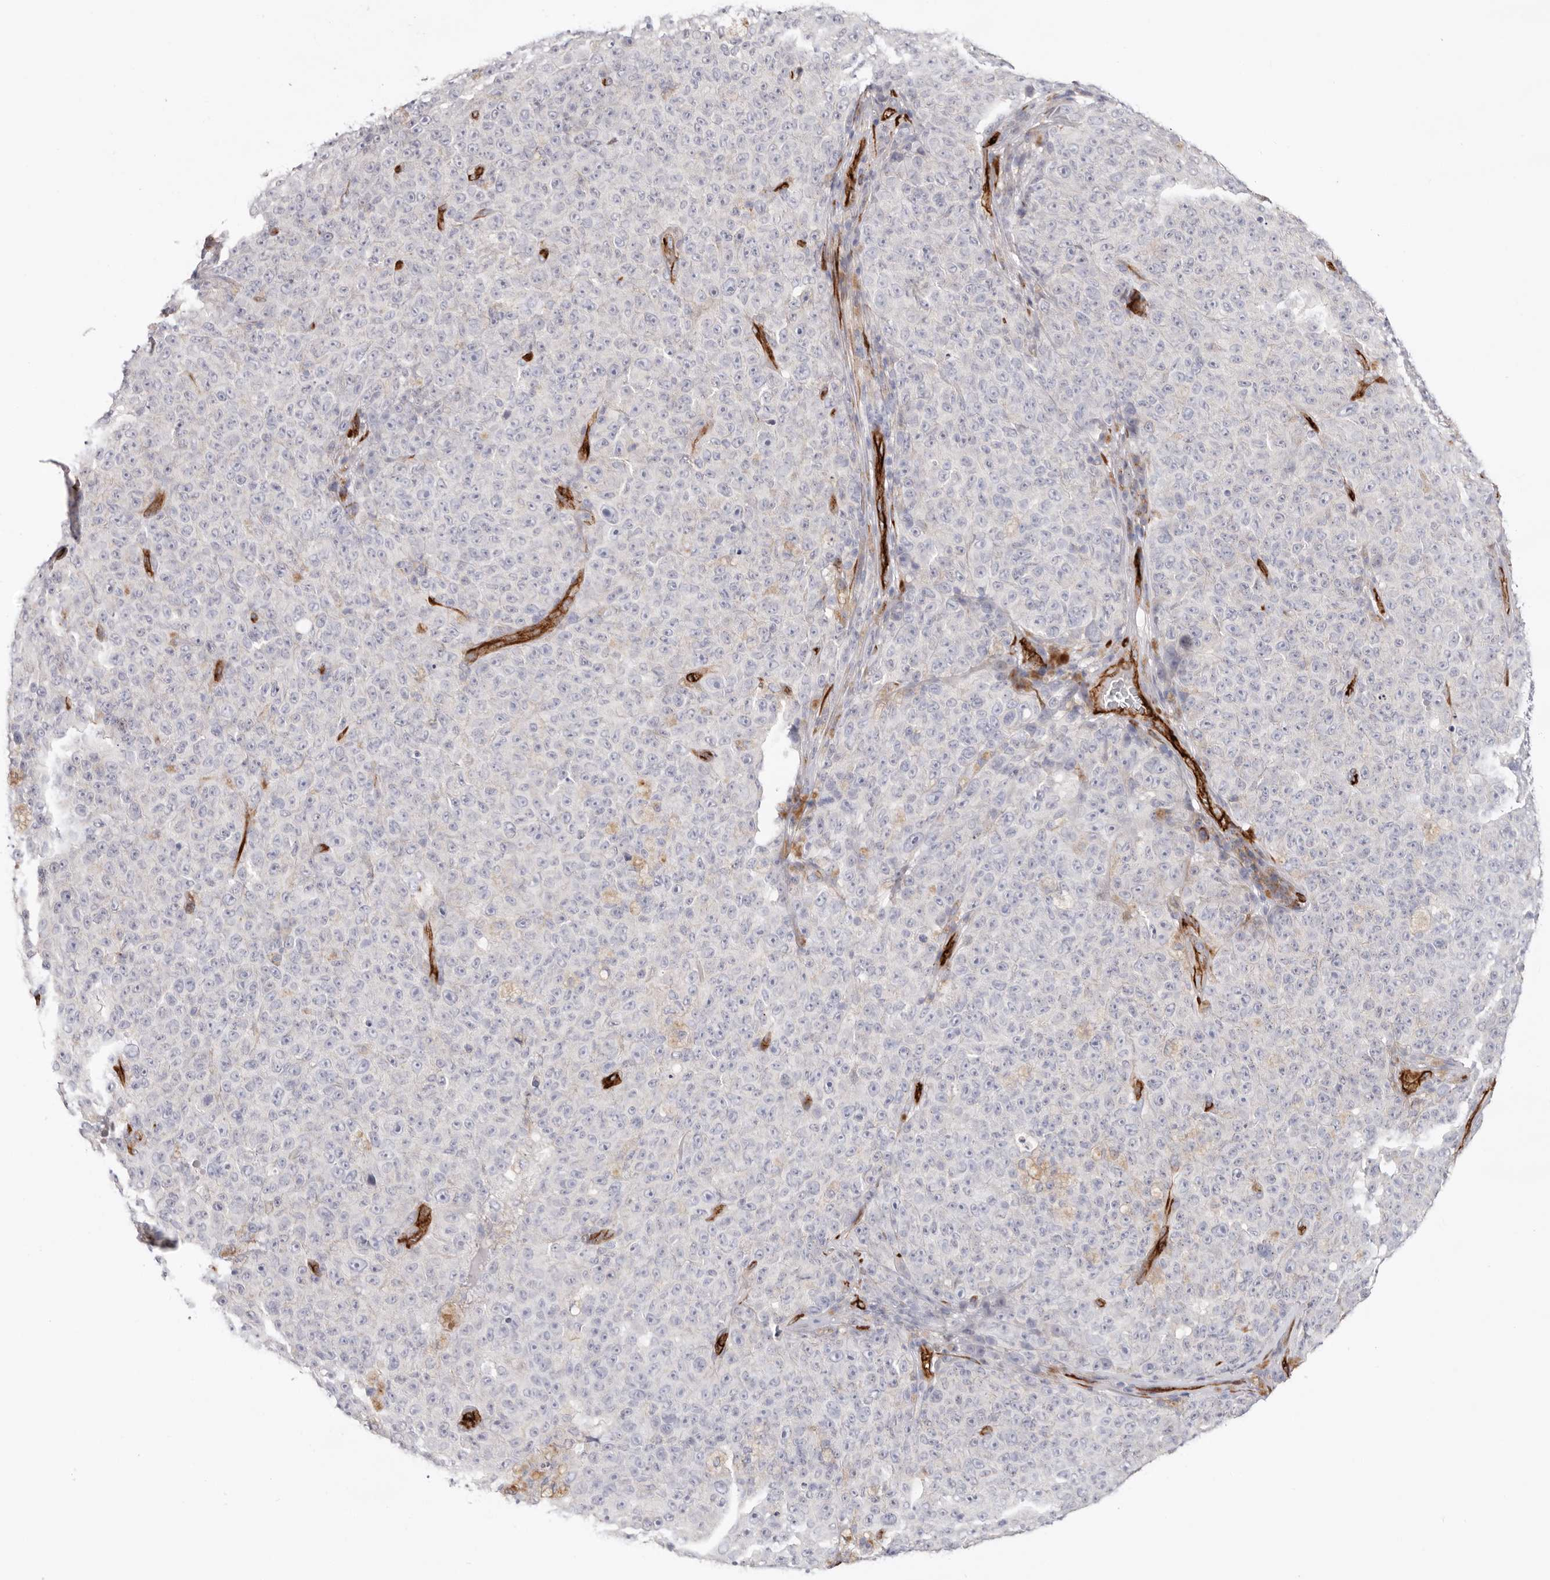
{"staining": {"intensity": "negative", "quantity": "none", "location": "none"}, "tissue": "melanoma", "cell_type": "Tumor cells", "image_type": "cancer", "snomed": [{"axis": "morphology", "description": "Malignant melanoma, NOS"}, {"axis": "topography", "description": "Skin"}], "caption": "Immunohistochemical staining of human malignant melanoma exhibits no significant staining in tumor cells.", "gene": "LRRC66", "patient": {"sex": "female", "age": 82}}